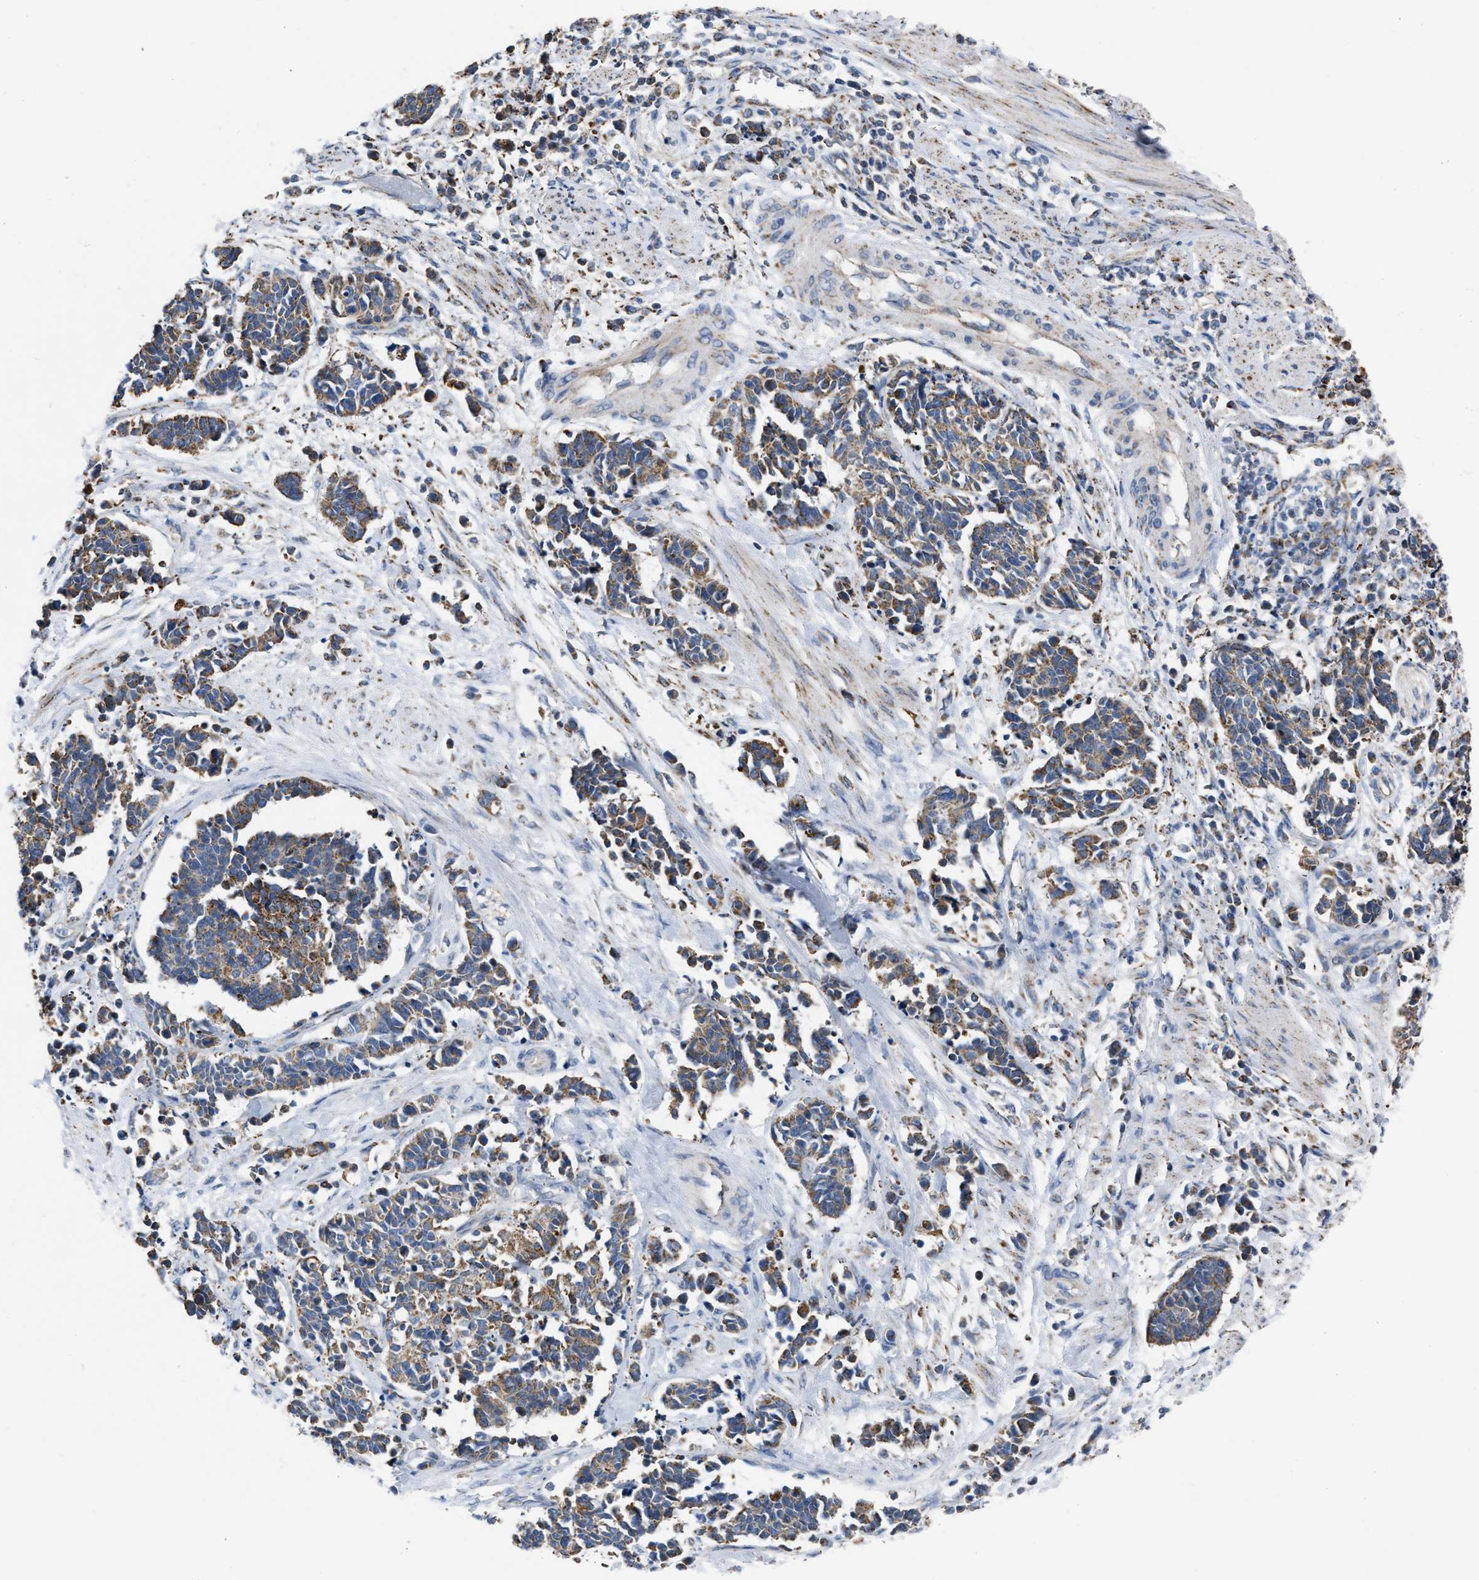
{"staining": {"intensity": "moderate", "quantity": ">75%", "location": "cytoplasmic/membranous"}, "tissue": "cervical cancer", "cell_type": "Tumor cells", "image_type": "cancer", "snomed": [{"axis": "morphology", "description": "Squamous cell carcinoma, NOS"}, {"axis": "topography", "description": "Cervix"}], "caption": "Protein expression by immunohistochemistry (IHC) reveals moderate cytoplasmic/membranous expression in about >75% of tumor cells in cervical squamous cell carcinoma.", "gene": "BCL10", "patient": {"sex": "female", "age": 35}}